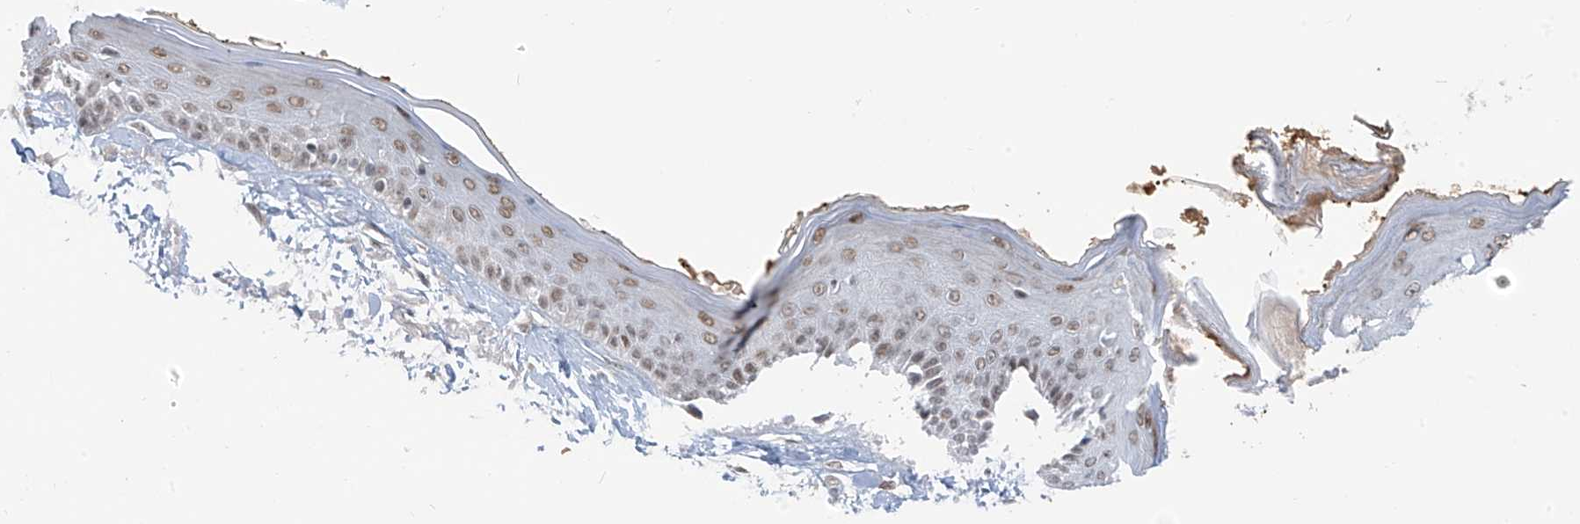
{"staining": {"intensity": "moderate", "quantity": ">75%", "location": "cytoplasmic/membranous"}, "tissue": "skin", "cell_type": "Fibroblasts", "image_type": "normal", "snomed": [{"axis": "morphology", "description": "Normal tissue, NOS"}, {"axis": "topography", "description": "Skin"}, {"axis": "topography", "description": "Skeletal muscle"}], "caption": "Immunohistochemical staining of normal skin shows >75% levels of moderate cytoplasmic/membranous protein staining in about >75% of fibroblasts.", "gene": "MCM9", "patient": {"sex": "male", "age": 83}}